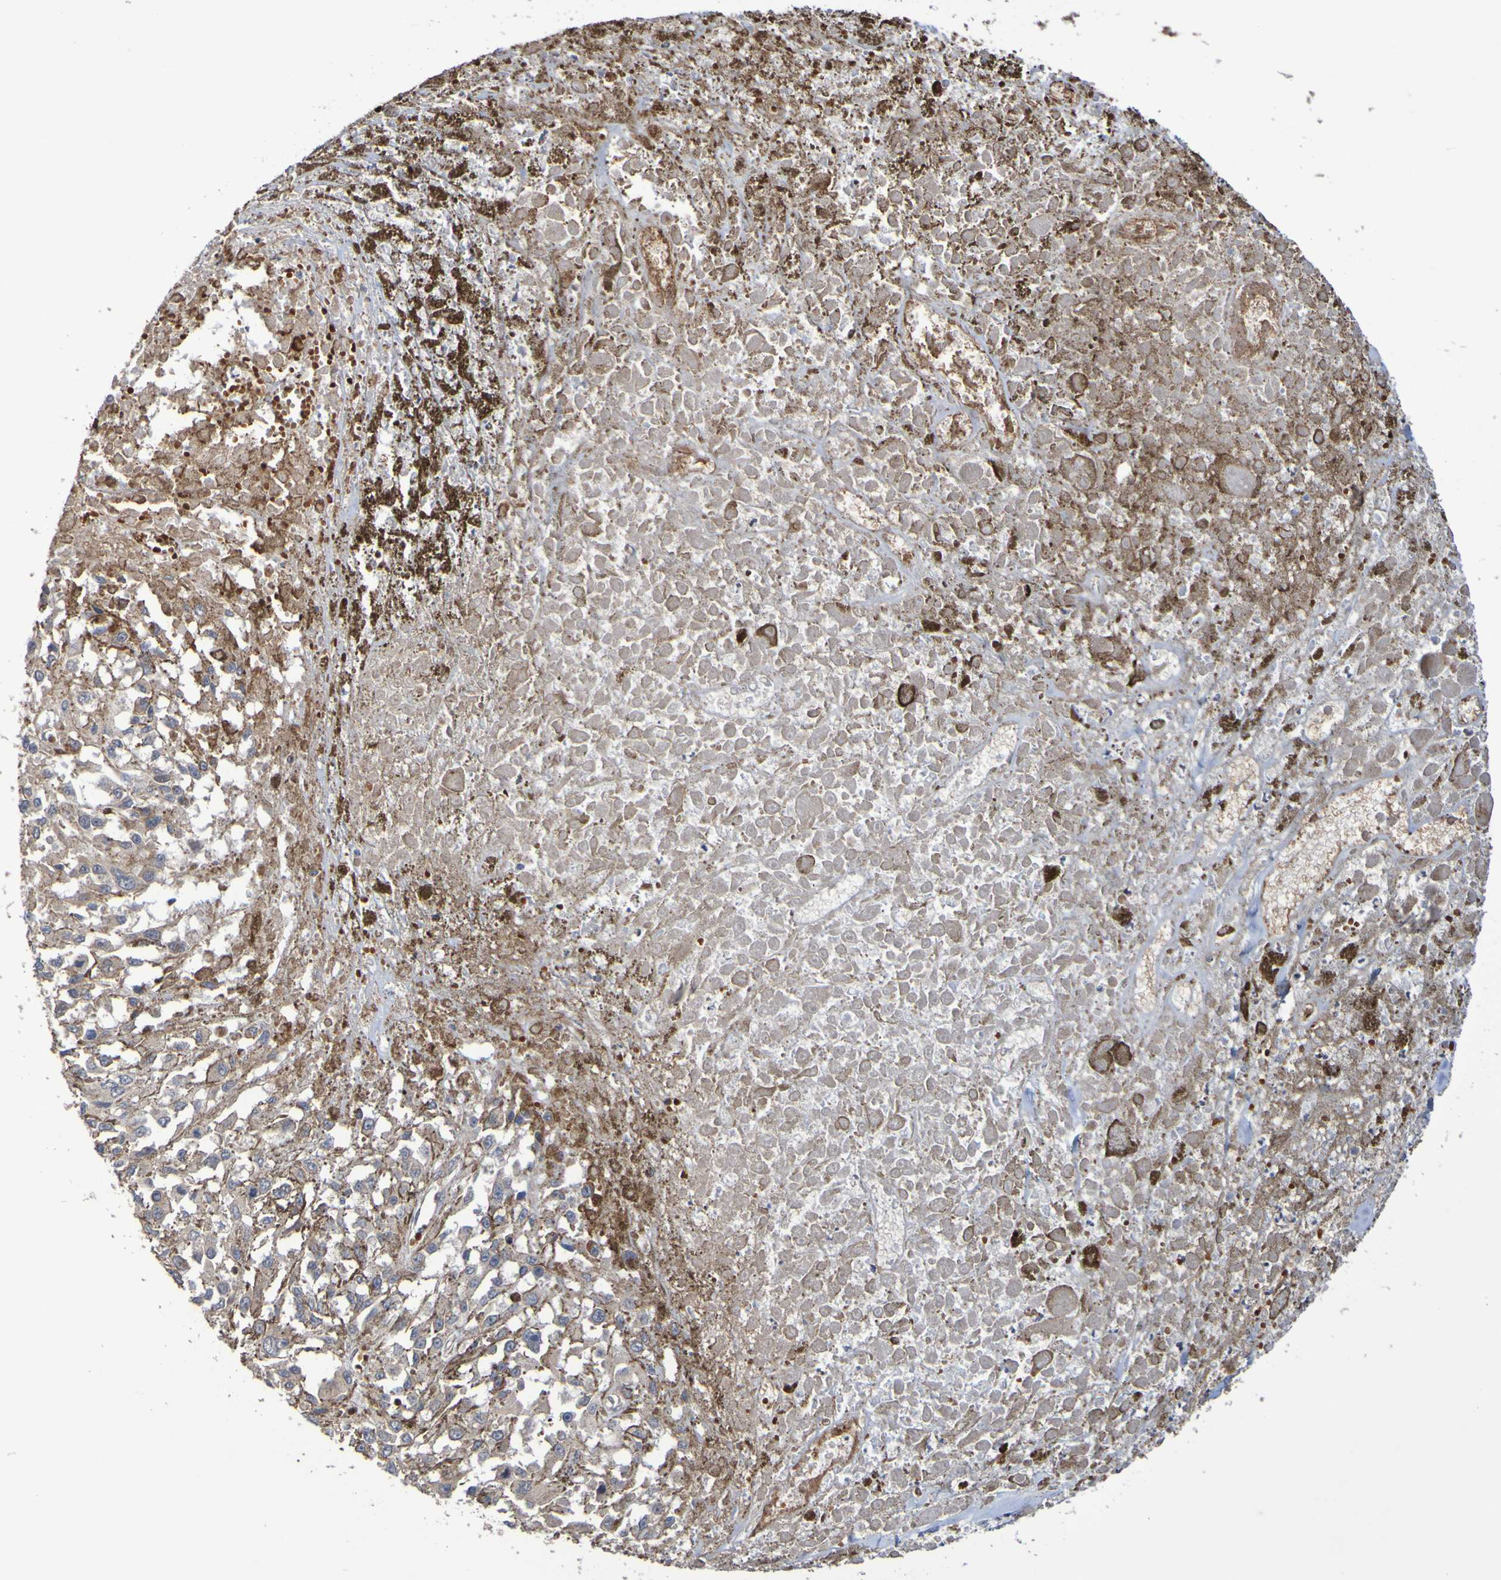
{"staining": {"intensity": "weak", "quantity": ">75%", "location": "cytoplasmic/membranous"}, "tissue": "melanoma", "cell_type": "Tumor cells", "image_type": "cancer", "snomed": [{"axis": "morphology", "description": "Malignant melanoma, Metastatic site"}, {"axis": "topography", "description": "Lymph node"}], "caption": "This histopathology image shows IHC staining of human malignant melanoma (metastatic site), with low weak cytoplasmic/membranous positivity in about >75% of tumor cells.", "gene": "UCN", "patient": {"sex": "male", "age": 59}}